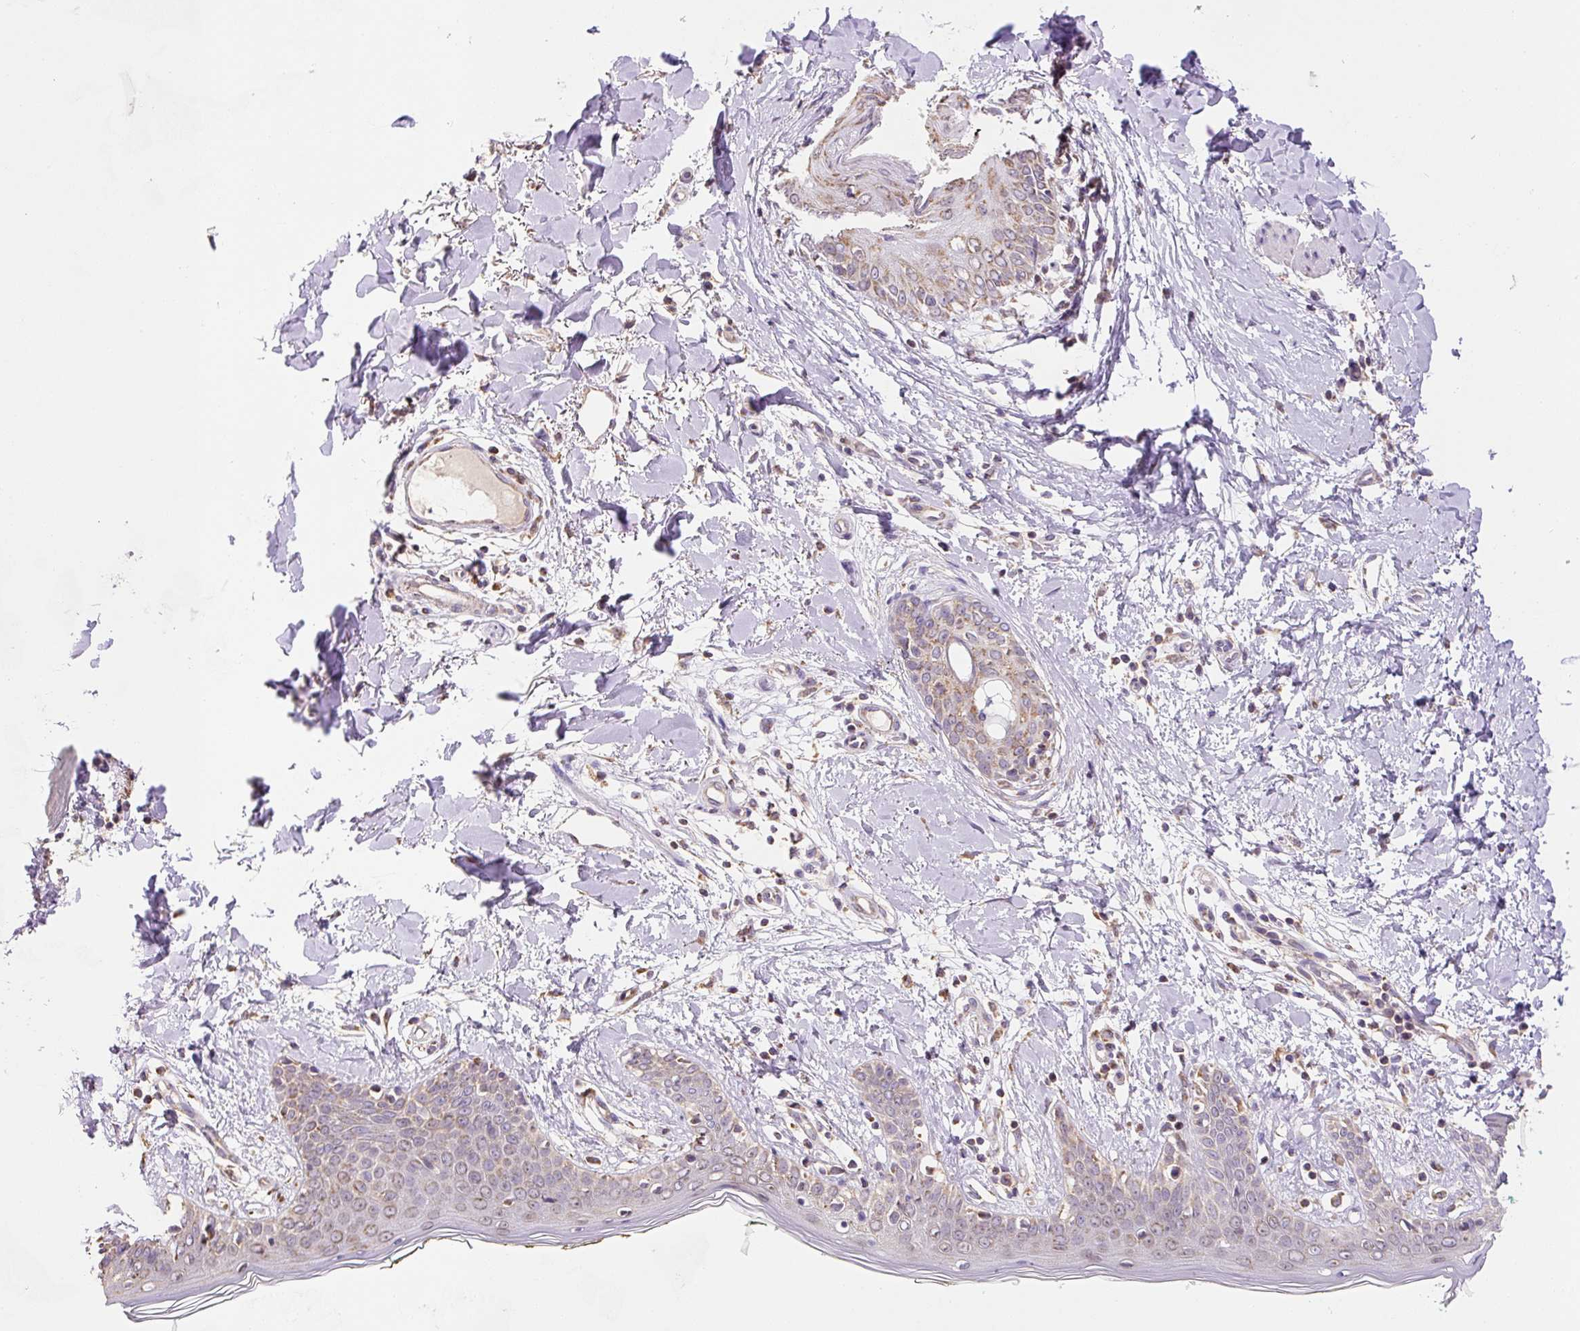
{"staining": {"intensity": "moderate", "quantity": ">75%", "location": "cytoplasmic/membranous"}, "tissue": "skin", "cell_type": "Fibroblasts", "image_type": "normal", "snomed": [{"axis": "morphology", "description": "Normal tissue, NOS"}, {"axis": "topography", "description": "Skin"}], "caption": "This histopathology image demonstrates IHC staining of benign human skin, with medium moderate cytoplasmic/membranous expression in approximately >75% of fibroblasts.", "gene": "MFSD9", "patient": {"sex": "female", "age": 34}}